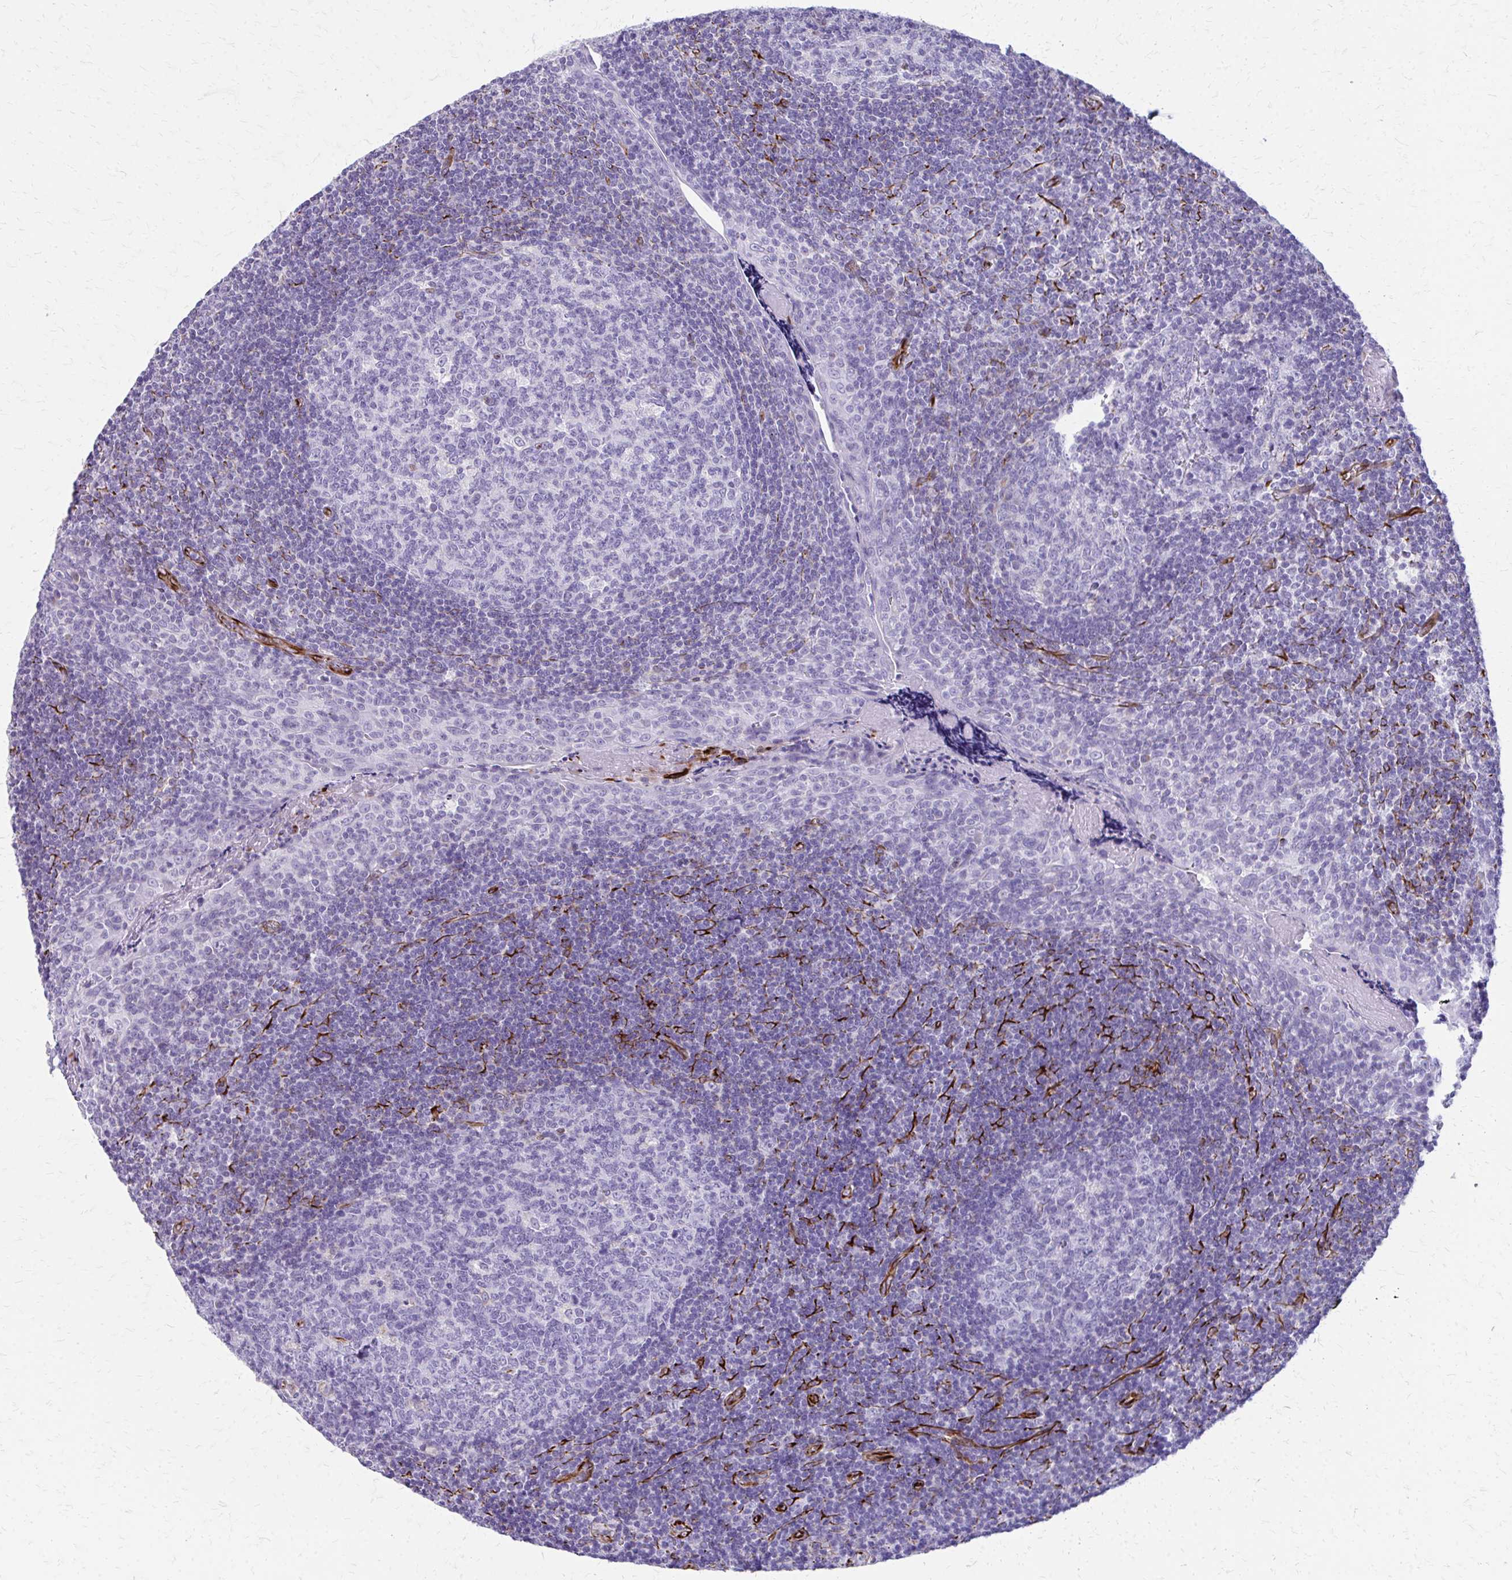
{"staining": {"intensity": "negative", "quantity": "none", "location": "none"}, "tissue": "tonsil", "cell_type": "Germinal center cells", "image_type": "normal", "snomed": [{"axis": "morphology", "description": "Normal tissue, NOS"}, {"axis": "morphology", "description": "Inflammation, NOS"}, {"axis": "topography", "description": "Tonsil"}], "caption": "Immunohistochemistry micrograph of normal tonsil: human tonsil stained with DAB (3,3'-diaminobenzidine) reveals no significant protein expression in germinal center cells. Nuclei are stained in blue.", "gene": "TRIM6", "patient": {"sex": "female", "age": 31}}